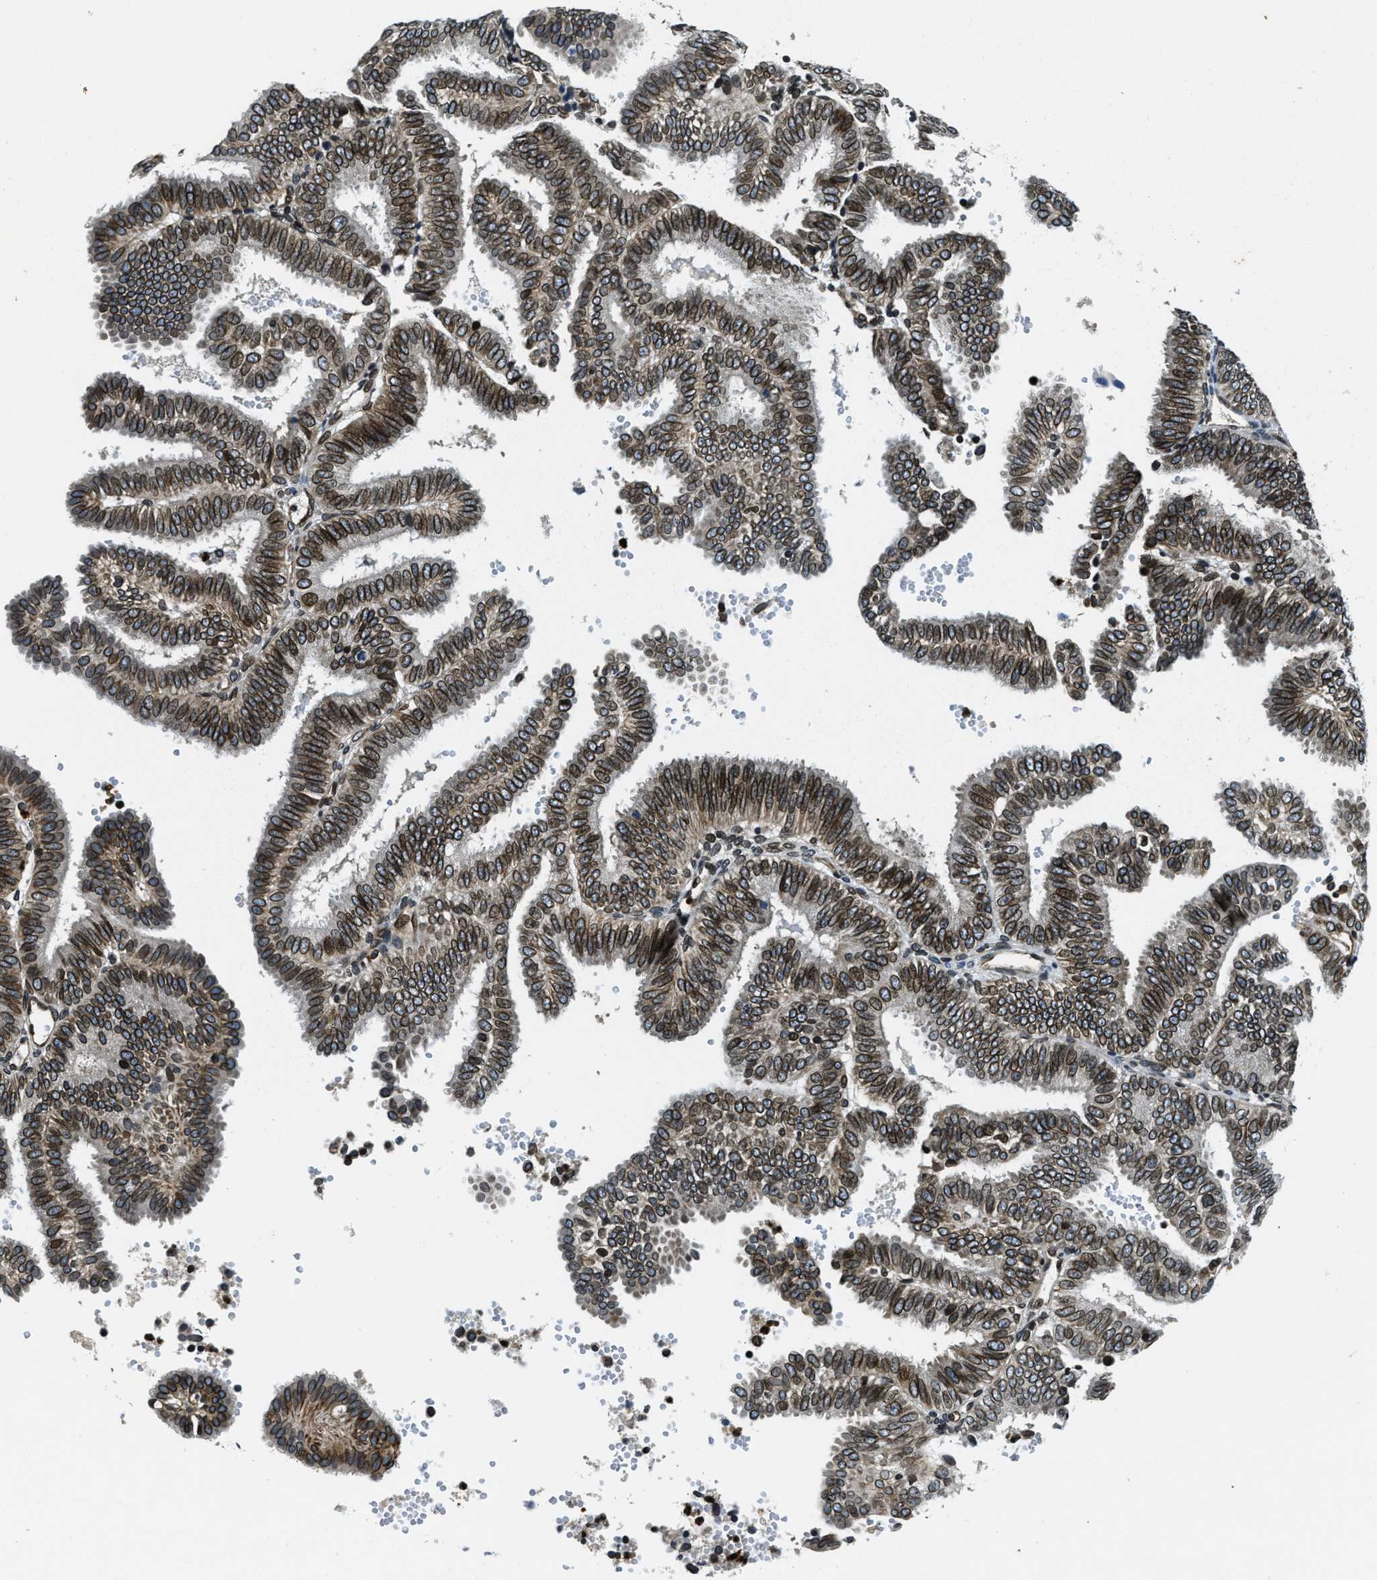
{"staining": {"intensity": "moderate", "quantity": ">75%", "location": "cytoplasmic/membranous,nuclear"}, "tissue": "endometrial cancer", "cell_type": "Tumor cells", "image_type": "cancer", "snomed": [{"axis": "morphology", "description": "Adenocarcinoma, NOS"}, {"axis": "topography", "description": "Endometrium"}], "caption": "The photomicrograph shows staining of adenocarcinoma (endometrial), revealing moderate cytoplasmic/membranous and nuclear protein positivity (brown color) within tumor cells.", "gene": "ZC3HC1", "patient": {"sex": "female", "age": 58}}